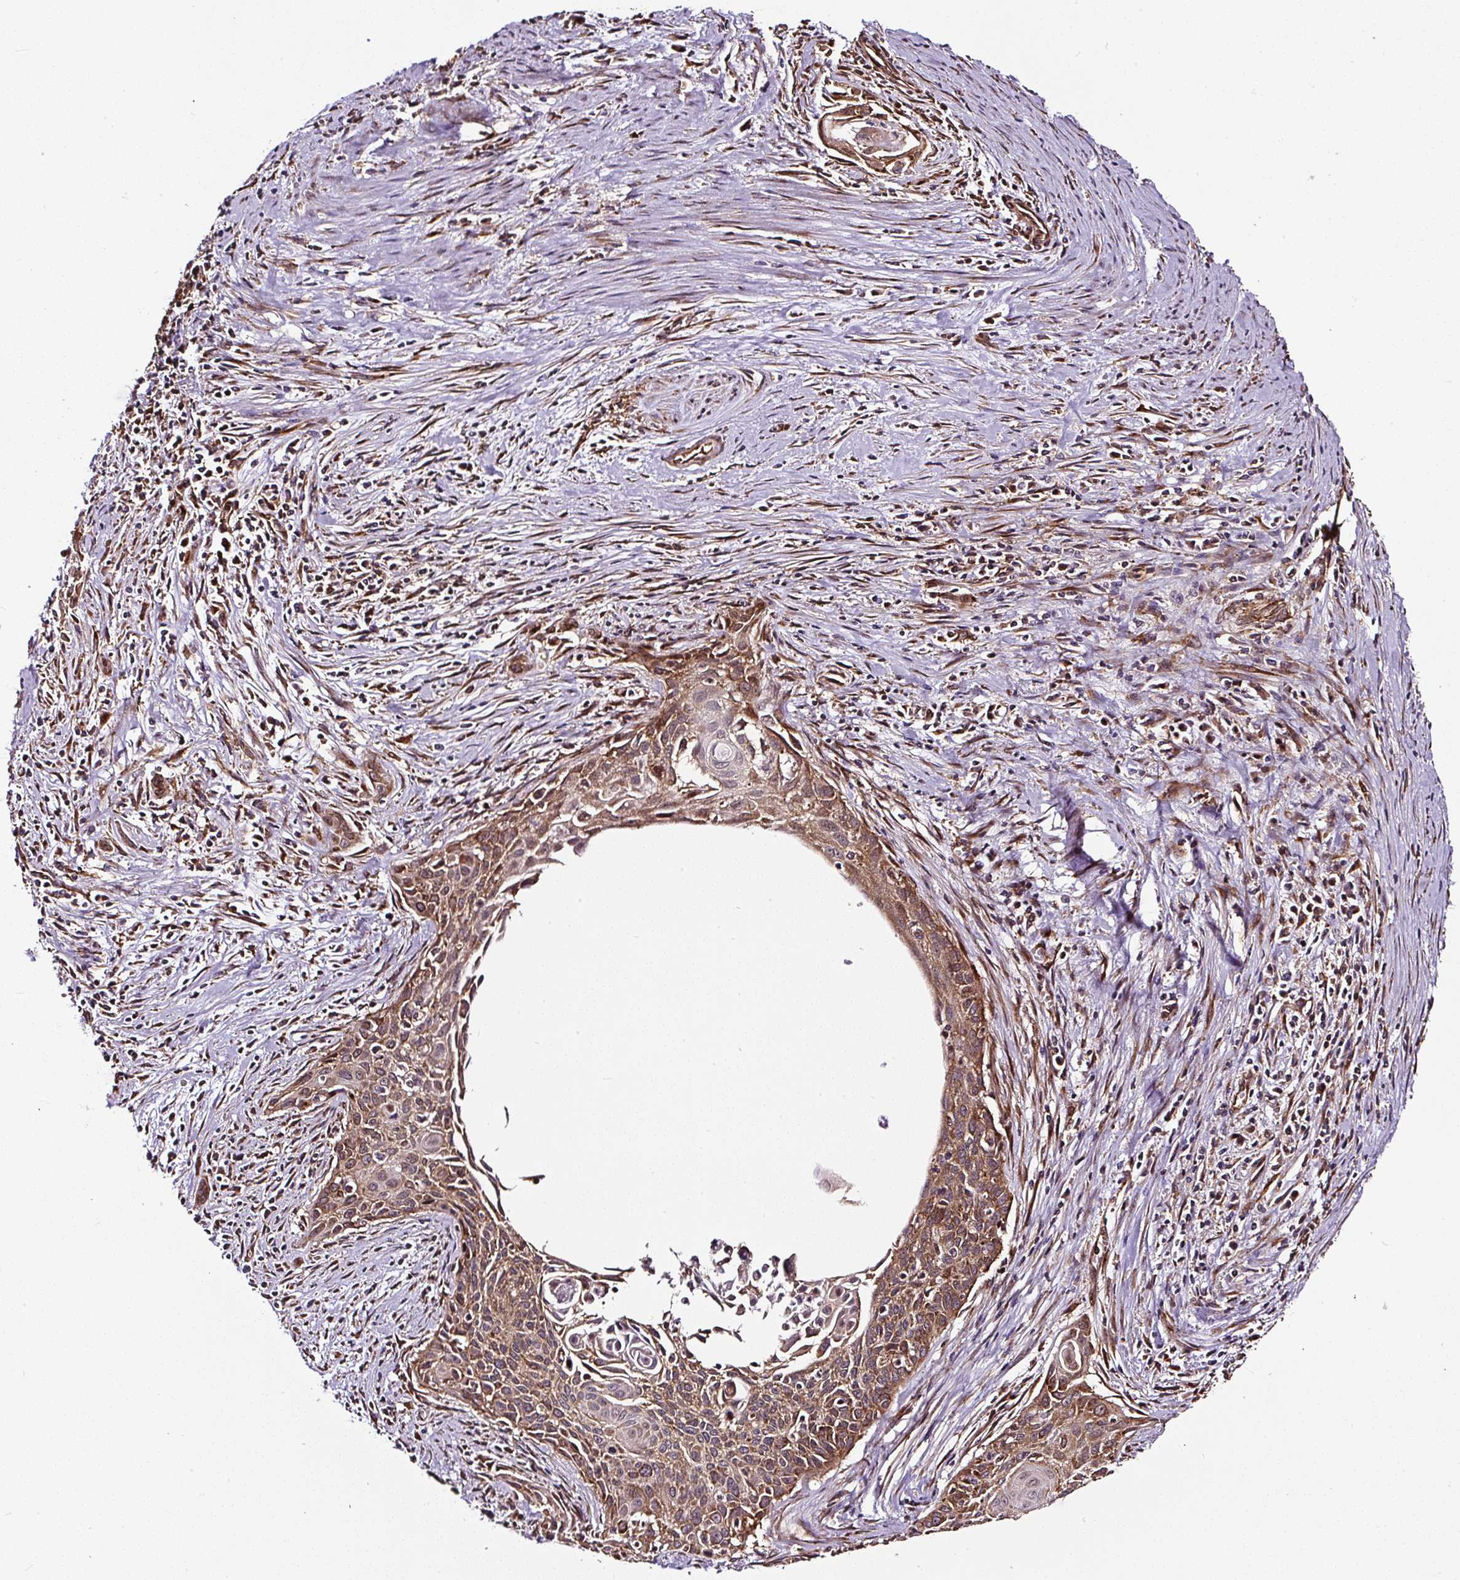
{"staining": {"intensity": "moderate", "quantity": ">75%", "location": "cytoplasmic/membranous"}, "tissue": "cervical cancer", "cell_type": "Tumor cells", "image_type": "cancer", "snomed": [{"axis": "morphology", "description": "Squamous cell carcinoma, NOS"}, {"axis": "topography", "description": "Cervix"}], "caption": "Human cervical squamous cell carcinoma stained with a brown dye demonstrates moderate cytoplasmic/membranous positive positivity in approximately >75% of tumor cells.", "gene": "KDM4E", "patient": {"sex": "female", "age": 55}}